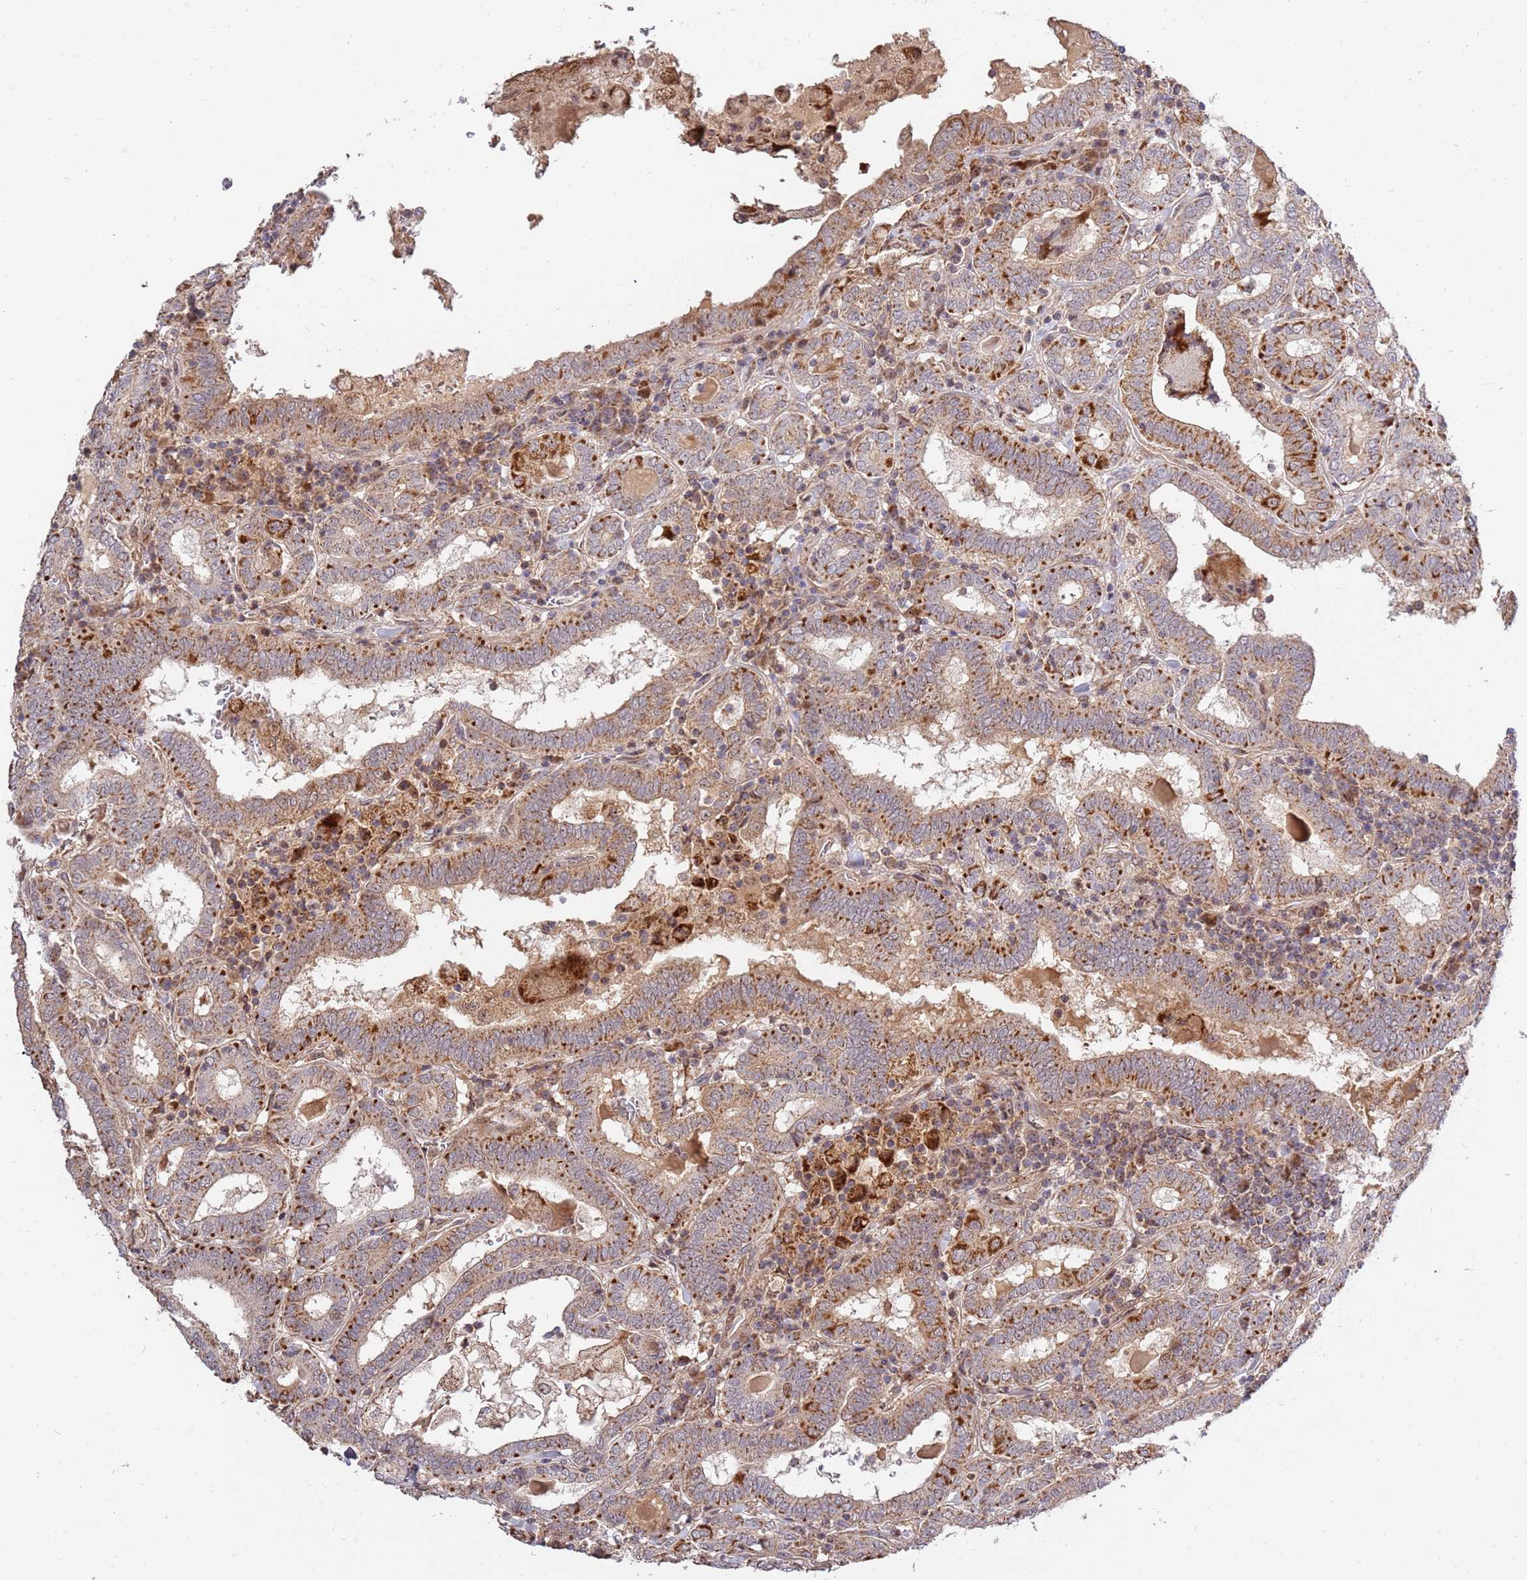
{"staining": {"intensity": "moderate", "quantity": ">75%", "location": "cytoplasmic/membranous"}, "tissue": "thyroid cancer", "cell_type": "Tumor cells", "image_type": "cancer", "snomed": [{"axis": "morphology", "description": "Papillary adenocarcinoma, NOS"}, {"axis": "topography", "description": "Thyroid gland"}], "caption": "Papillary adenocarcinoma (thyroid) stained for a protein (brown) shows moderate cytoplasmic/membranous positive staining in approximately >75% of tumor cells.", "gene": "KIF25", "patient": {"sex": "female", "age": 72}}